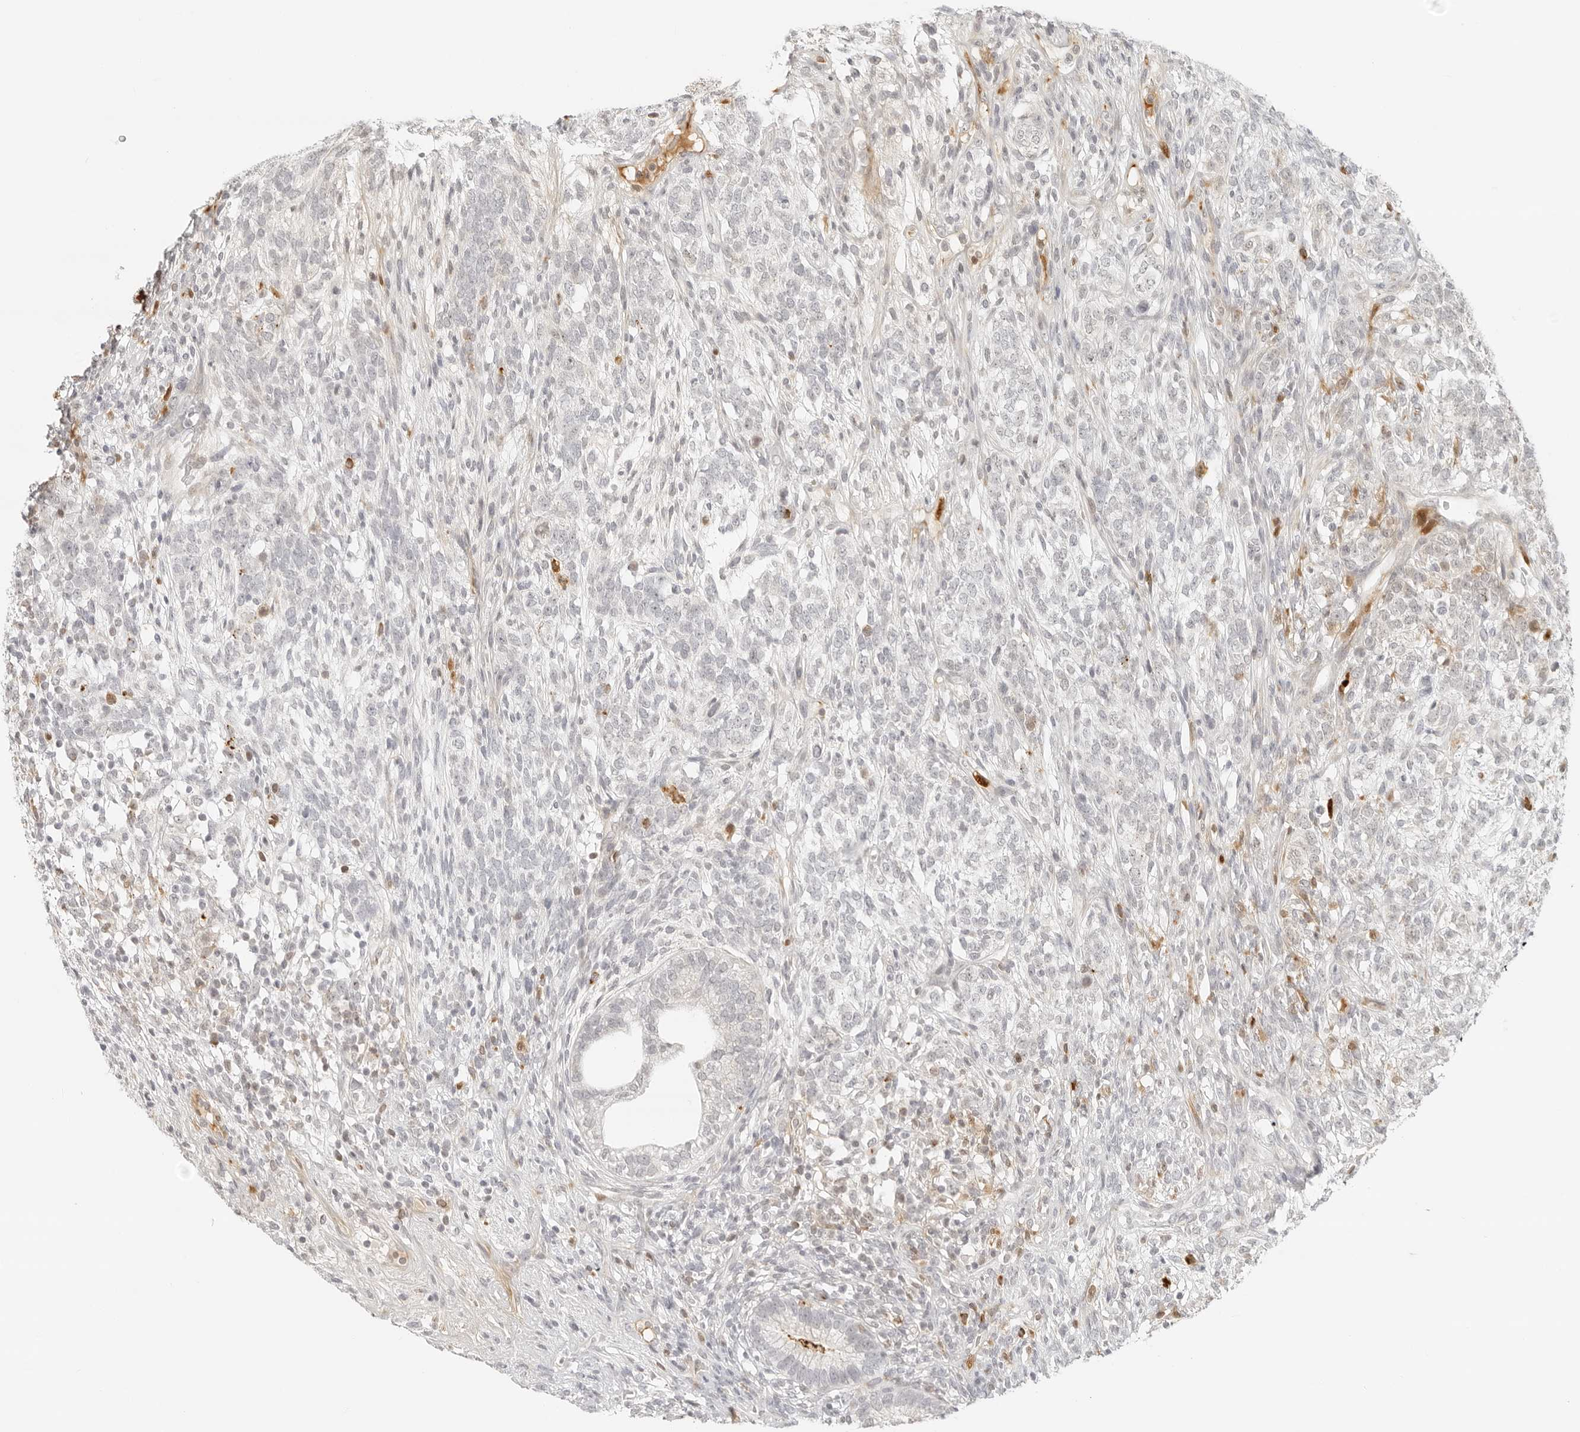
{"staining": {"intensity": "negative", "quantity": "none", "location": "none"}, "tissue": "testis cancer", "cell_type": "Tumor cells", "image_type": "cancer", "snomed": [{"axis": "morphology", "description": "Seminoma, NOS"}, {"axis": "morphology", "description": "Carcinoma, Embryonal, NOS"}, {"axis": "topography", "description": "Testis"}], "caption": "Tumor cells show no significant positivity in testis seminoma.", "gene": "ZNF678", "patient": {"sex": "male", "age": 28}}